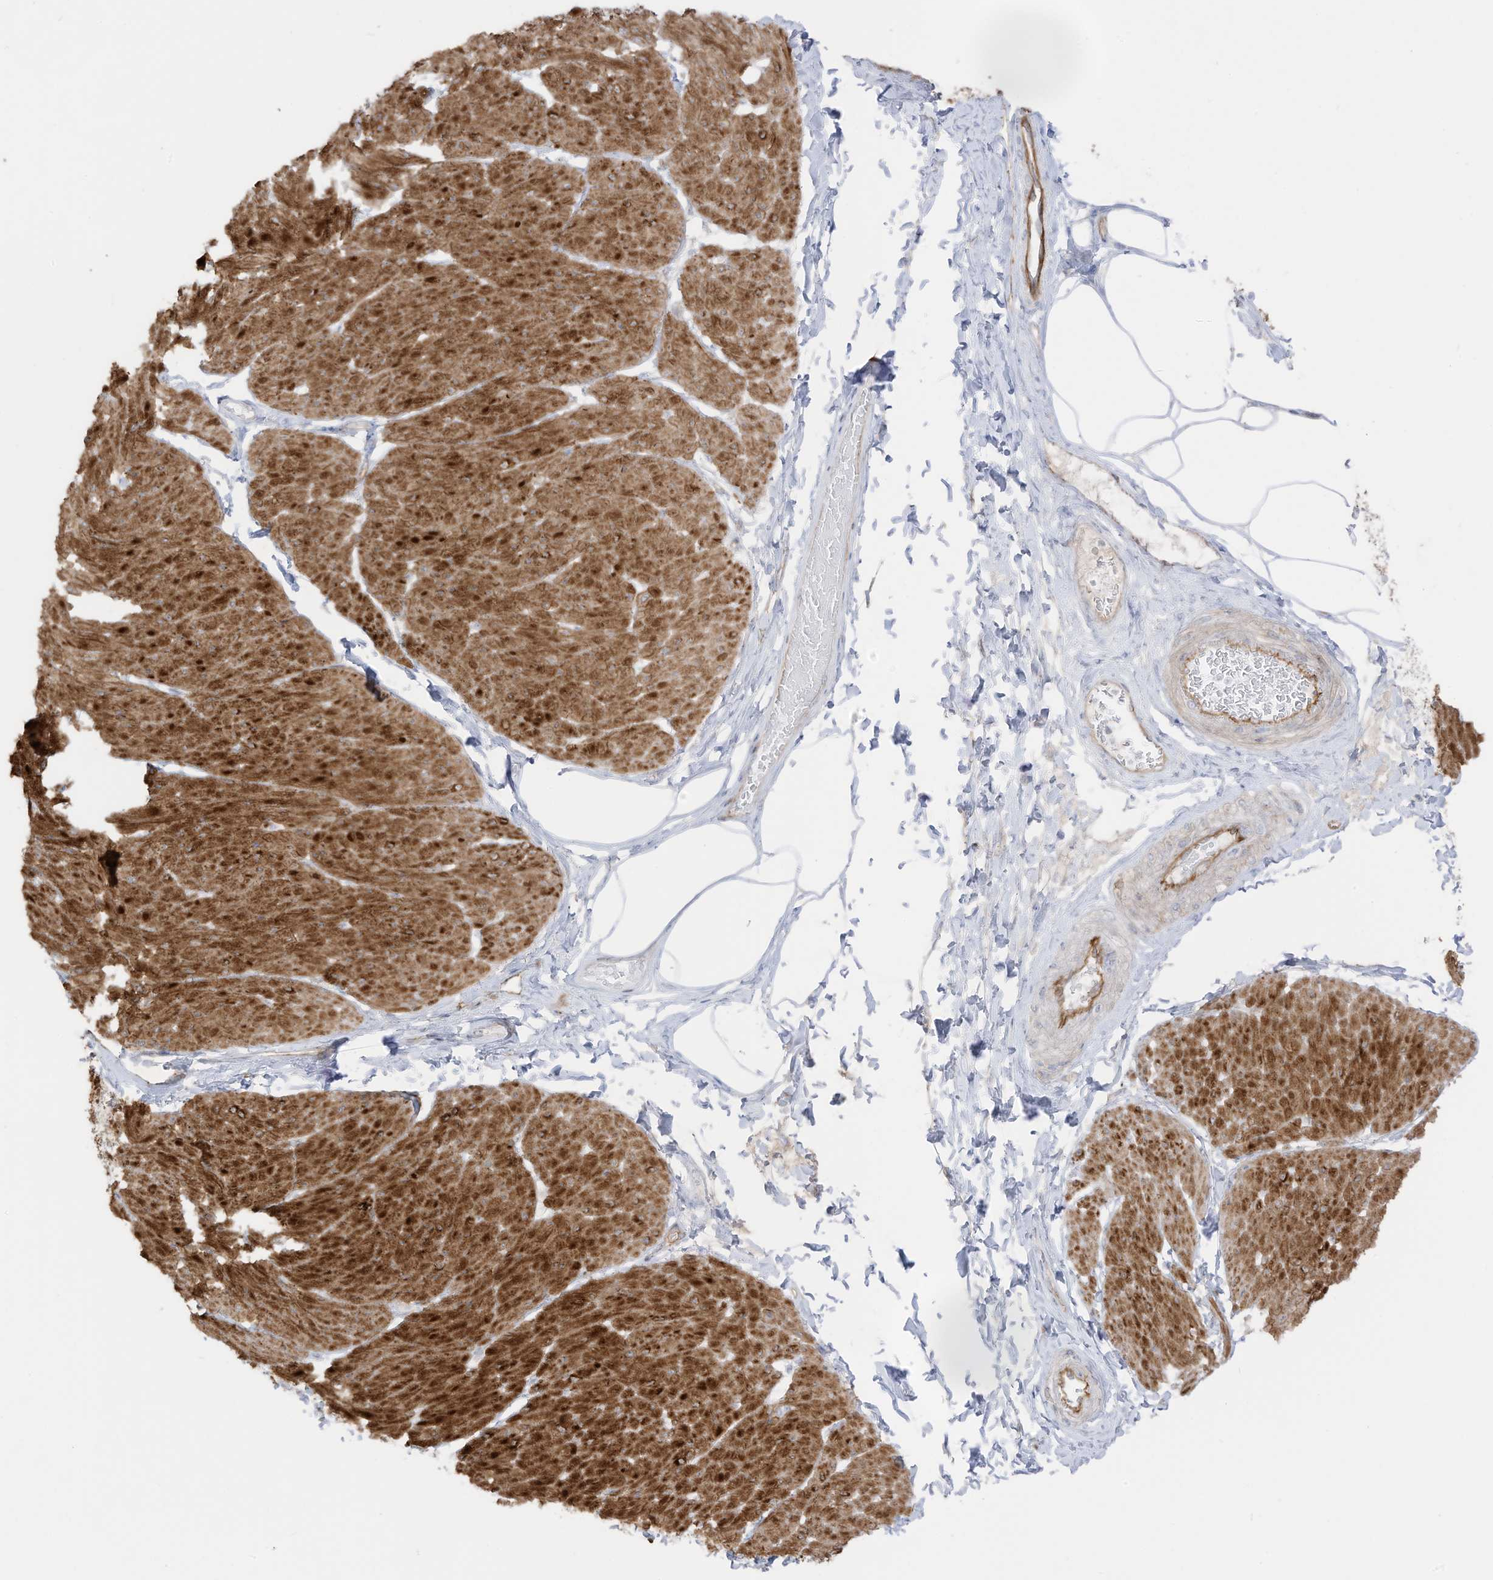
{"staining": {"intensity": "moderate", "quantity": "25%-75%", "location": "cytoplasmic/membranous"}, "tissue": "smooth muscle", "cell_type": "Smooth muscle cells", "image_type": "normal", "snomed": [{"axis": "morphology", "description": "Urothelial carcinoma, High grade"}, {"axis": "topography", "description": "Urinary bladder"}], "caption": "An immunohistochemistry (IHC) histopathology image of unremarkable tissue is shown. Protein staining in brown highlights moderate cytoplasmic/membranous positivity in smooth muscle within smooth muscle cells.", "gene": "C11orf87", "patient": {"sex": "male", "age": 46}}